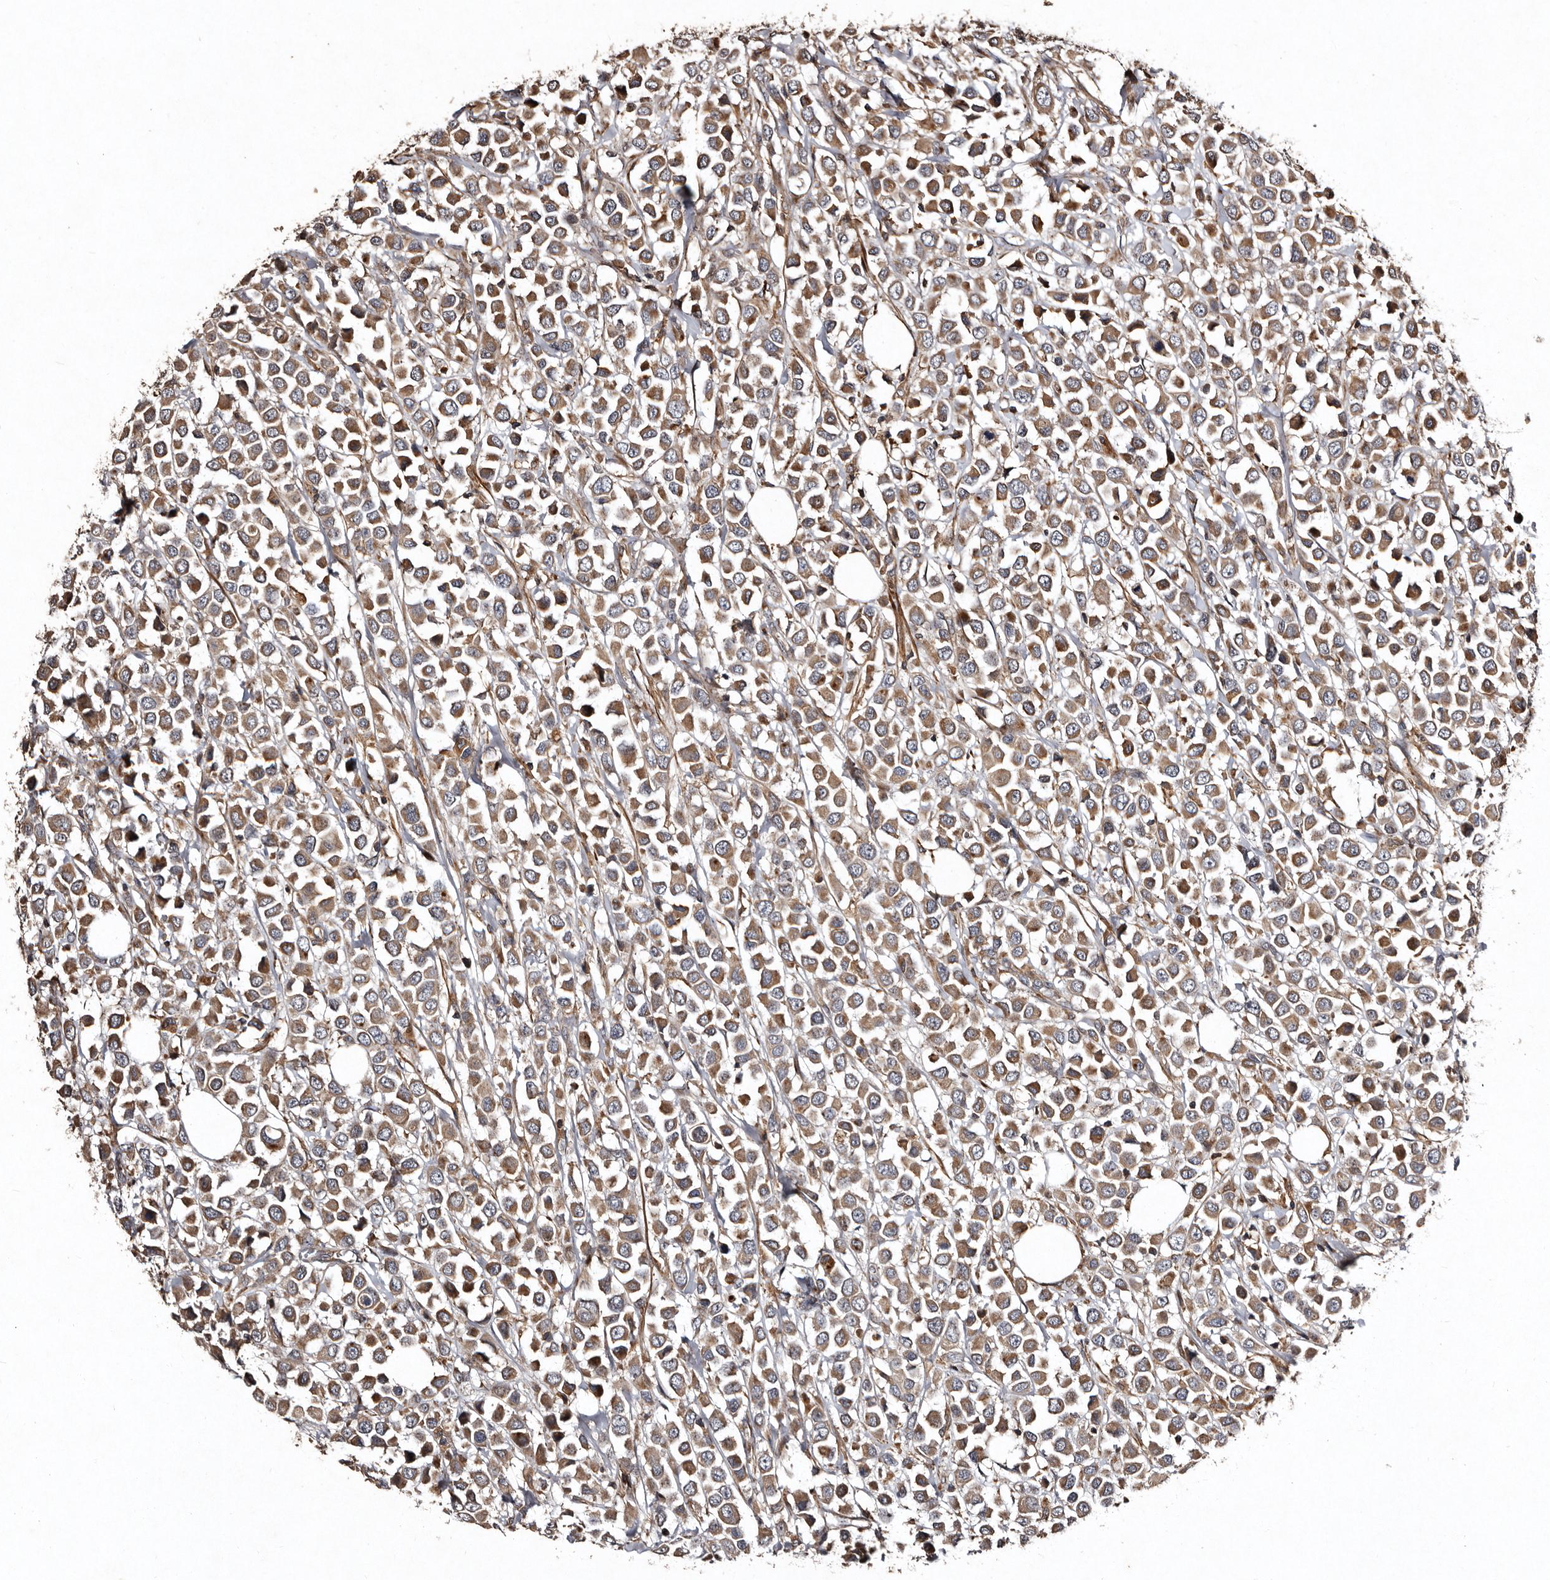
{"staining": {"intensity": "moderate", "quantity": ">75%", "location": "cytoplasmic/membranous"}, "tissue": "breast cancer", "cell_type": "Tumor cells", "image_type": "cancer", "snomed": [{"axis": "morphology", "description": "Duct carcinoma"}, {"axis": "topography", "description": "Breast"}], "caption": "Breast infiltrating ductal carcinoma was stained to show a protein in brown. There is medium levels of moderate cytoplasmic/membranous expression in about >75% of tumor cells.", "gene": "PRKD3", "patient": {"sex": "female", "age": 61}}